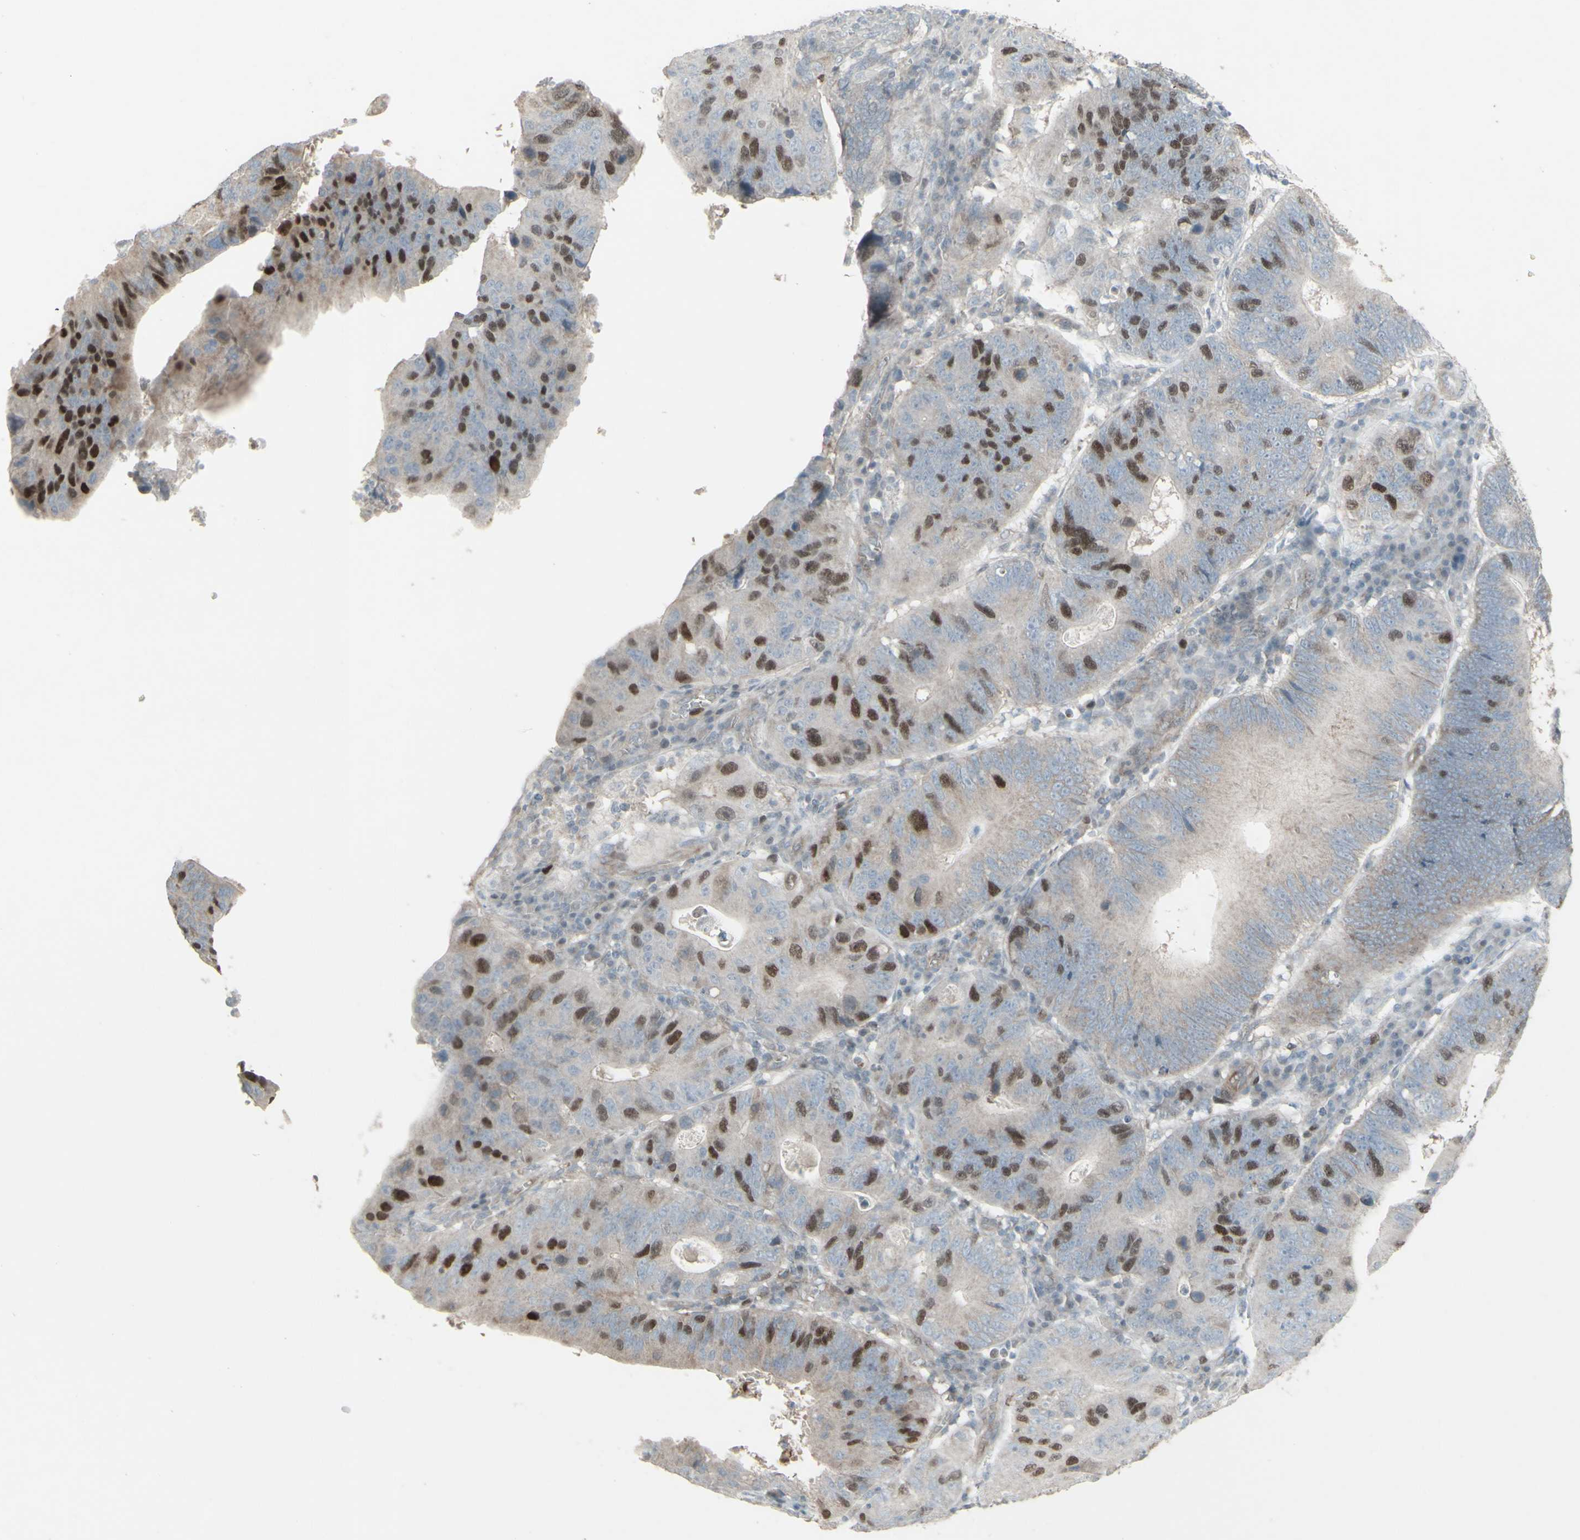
{"staining": {"intensity": "moderate", "quantity": "25%-75%", "location": "nuclear"}, "tissue": "stomach cancer", "cell_type": "Tumor cells", "image_type": "cancer", "snomed": [{"axis": "morphology", "description": "Adenocarcinoma, NOS"}, {"axis": "topography", "description": "Stomach"}], "caption": "DAB immunohistochemical staining of human adenocarcinoma (stomach) reveals moderate nuclear protein positivity in approximately 25%-75% of tumor cells.", "gene": "GMNN", "patient": {"sex": "male", "age": 59}}